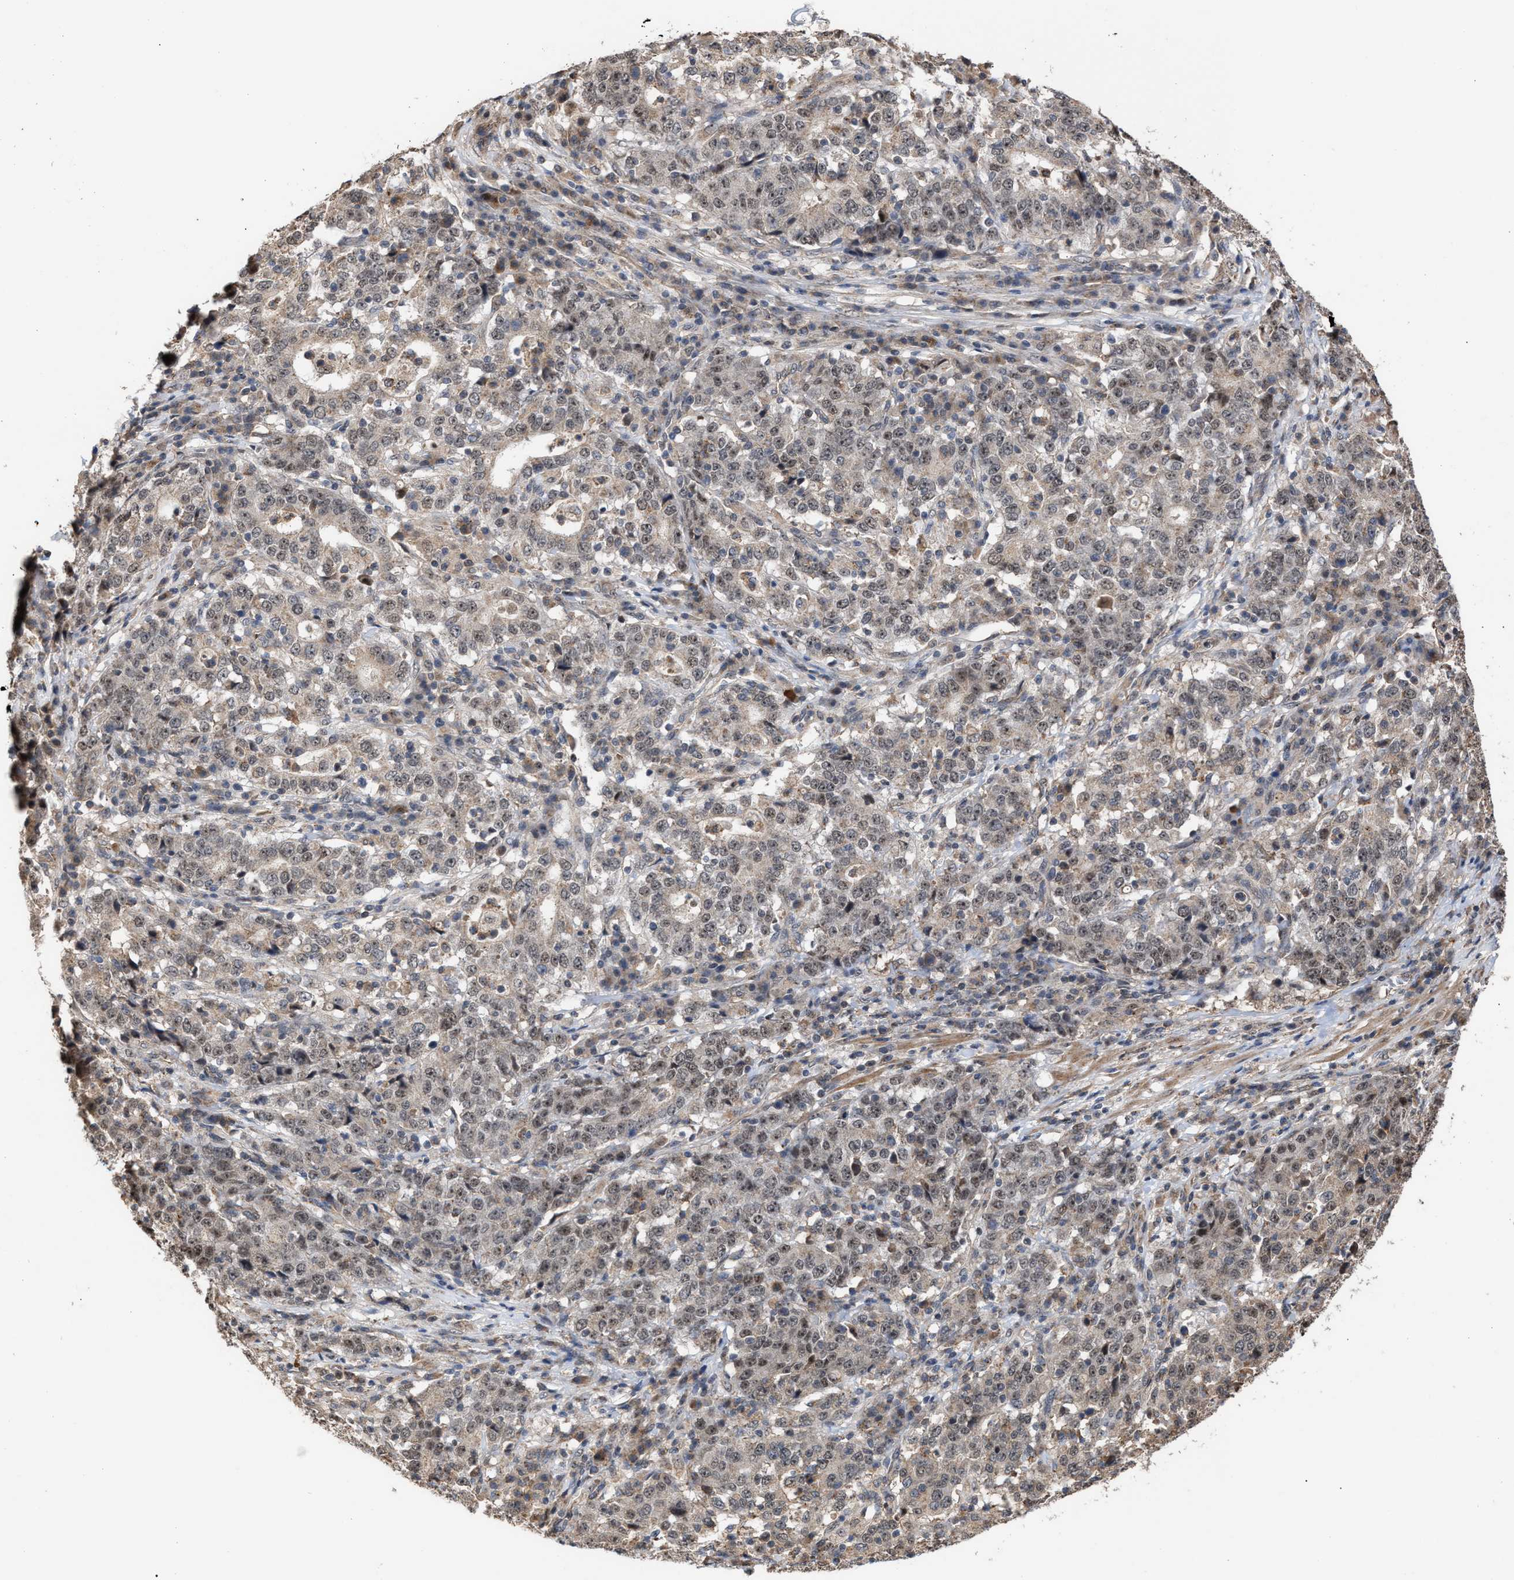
{"staining": {"intensity": "weak", "quantity": ">75%", "location": "nuclear"}, "tissue": "stomach cancer", "cell_type": "Tumor cells", "image_type": "cancer", "snomed": [{"axis": "morphology", "description": "Adenocarcinoma, NOS"}, {"axis": "topography", "description": "Stomach"}], "caption": "Weak nuclear positivity is seen in approximately >75% of tumor cells in adenocarcinoma (stomach).", "gene": "EXOSC2", "patient": {"sex": "male", "age": 59}}